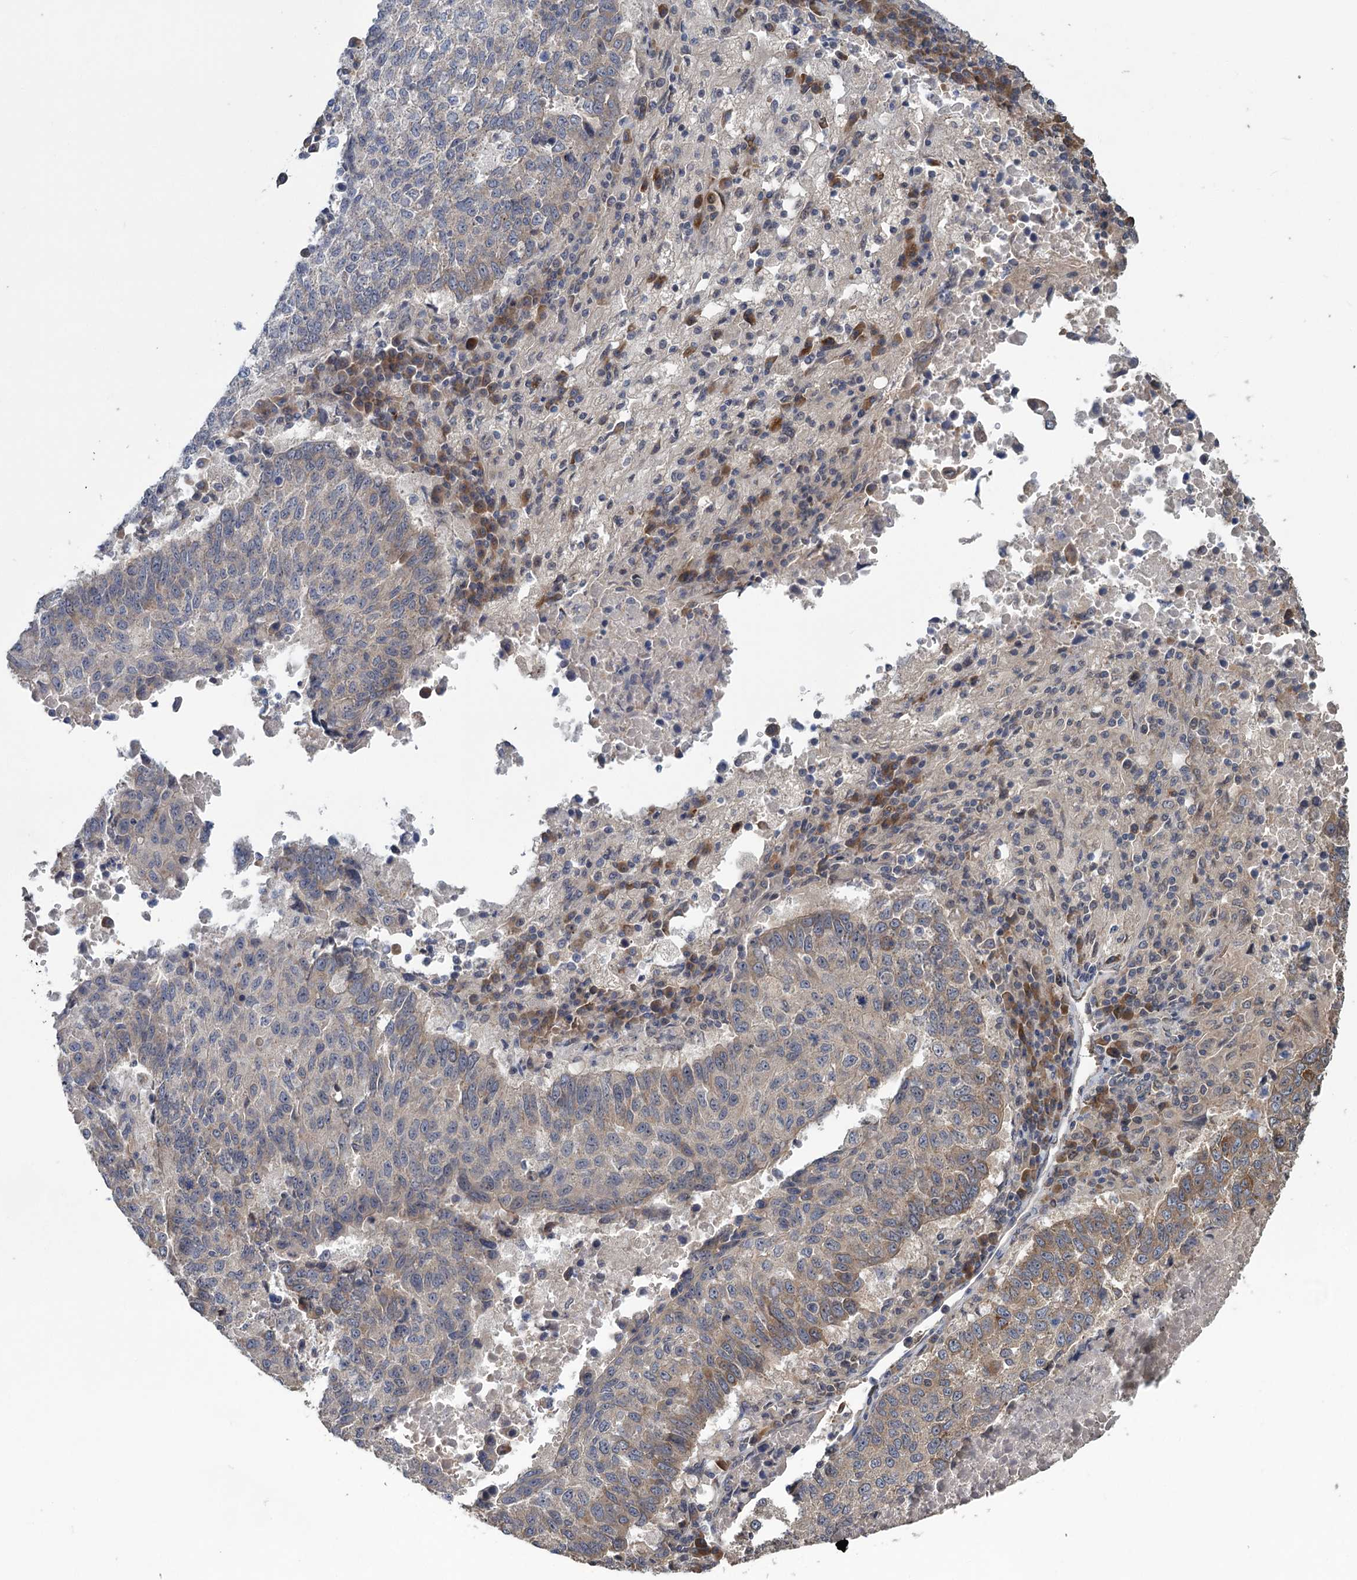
{"staining": {"intensity": "moderate", "quantity": "<25%", "location": "cytoplasmic/membranous"}, "tissue": "lung cancer", "cell_type": "Tumor cells", "image_type": "cancer", "snomed": [{"axis": "morphology", "description": "Squamous cell carcinoma, NOS"}, {"axis": "topography", "description": "Lung"}], "caption": "Tumor cells display low levels of moderate cytoplasmic/membranous expression in about <25% of cells in human lung cancer. (Brightfield microscopy of DAB IHC at high magnification).", "gene": "KANSL2", "patient": {"sex": "male", "age": 73}}